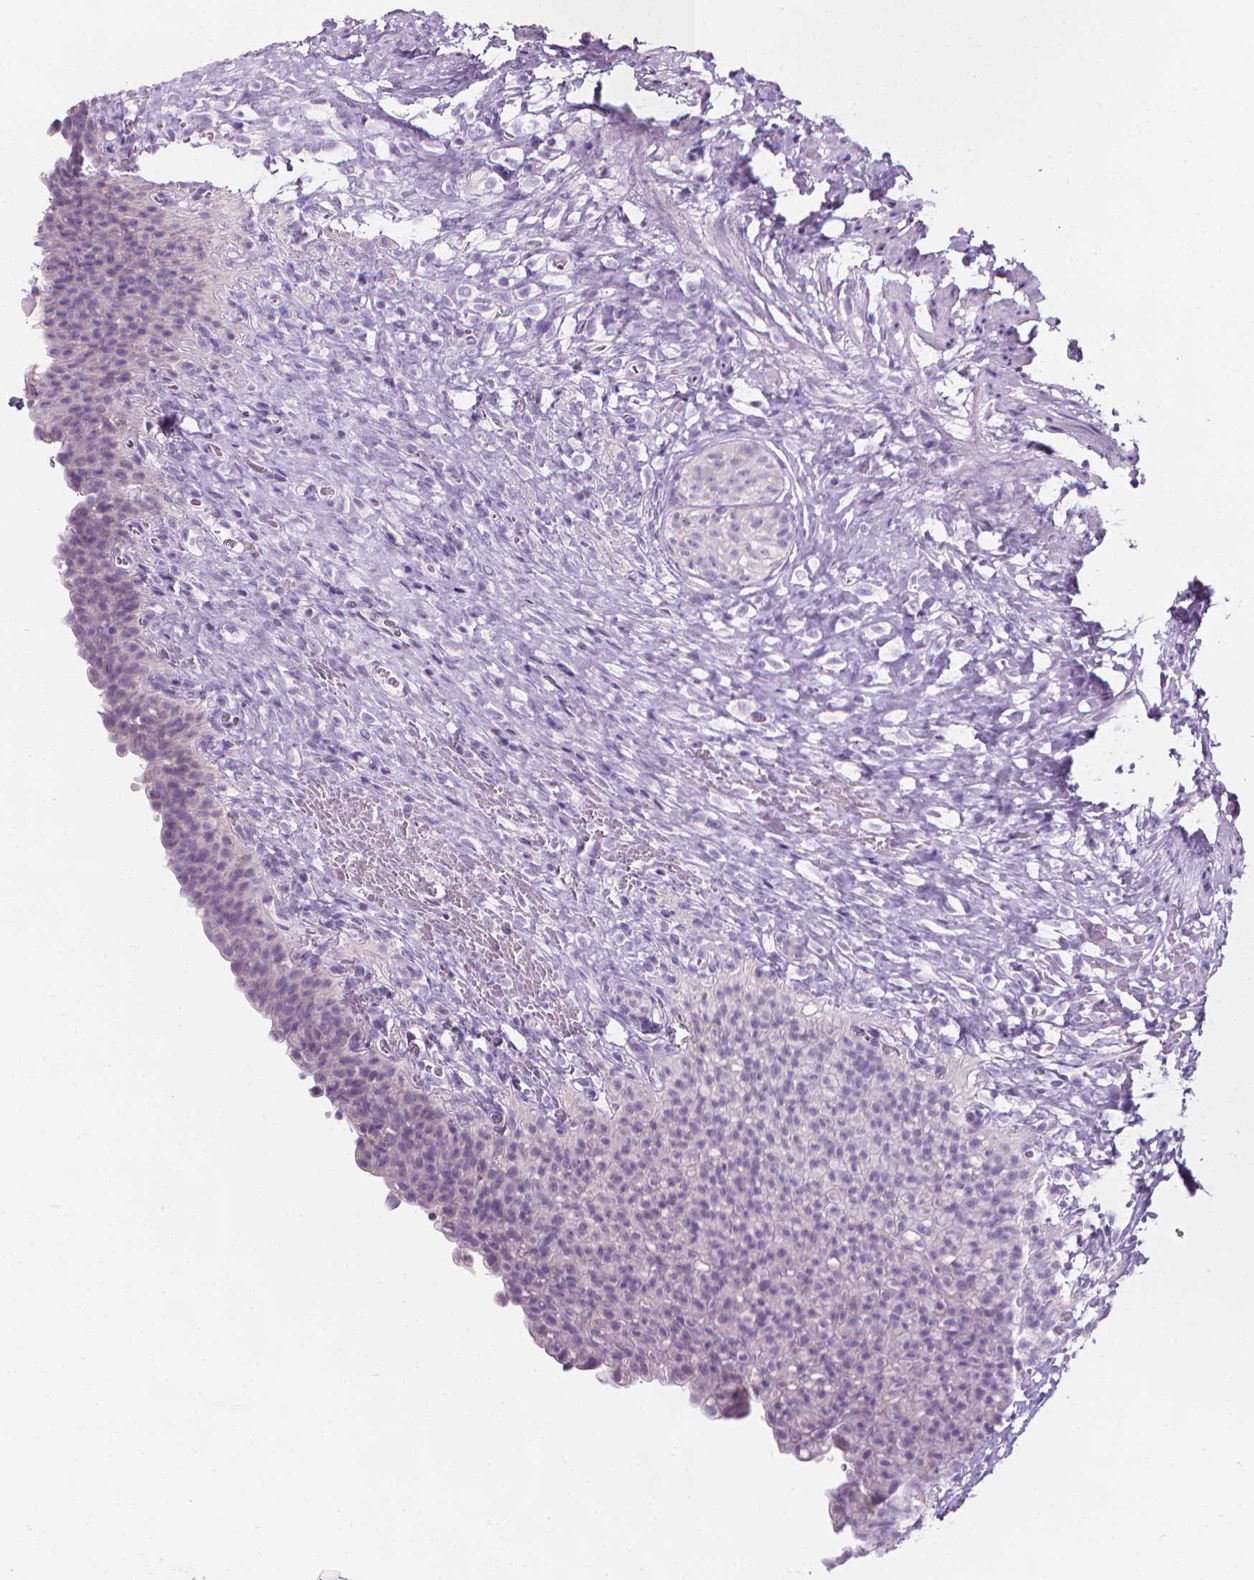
{"staining": {"intensity": "negative", "quantity": "none", "location": "none"}, "tissue": "urinary bladder", "cell_type": "Urothelial cells", "image_type": "normal", "snomed": [{"axis": "morphology", "description": "Normal tissue, NOS"}, {"axis": "topography", "description": "Urinary bladder"}, {"axis": "topography", "description": "Prostate"}], "caption": "Protein analysis of normal urinary bladder displays no significant expression in urothelial cells.", "gene": "DCAF8L1", "patient": {"sex": "male", "age": 76}}